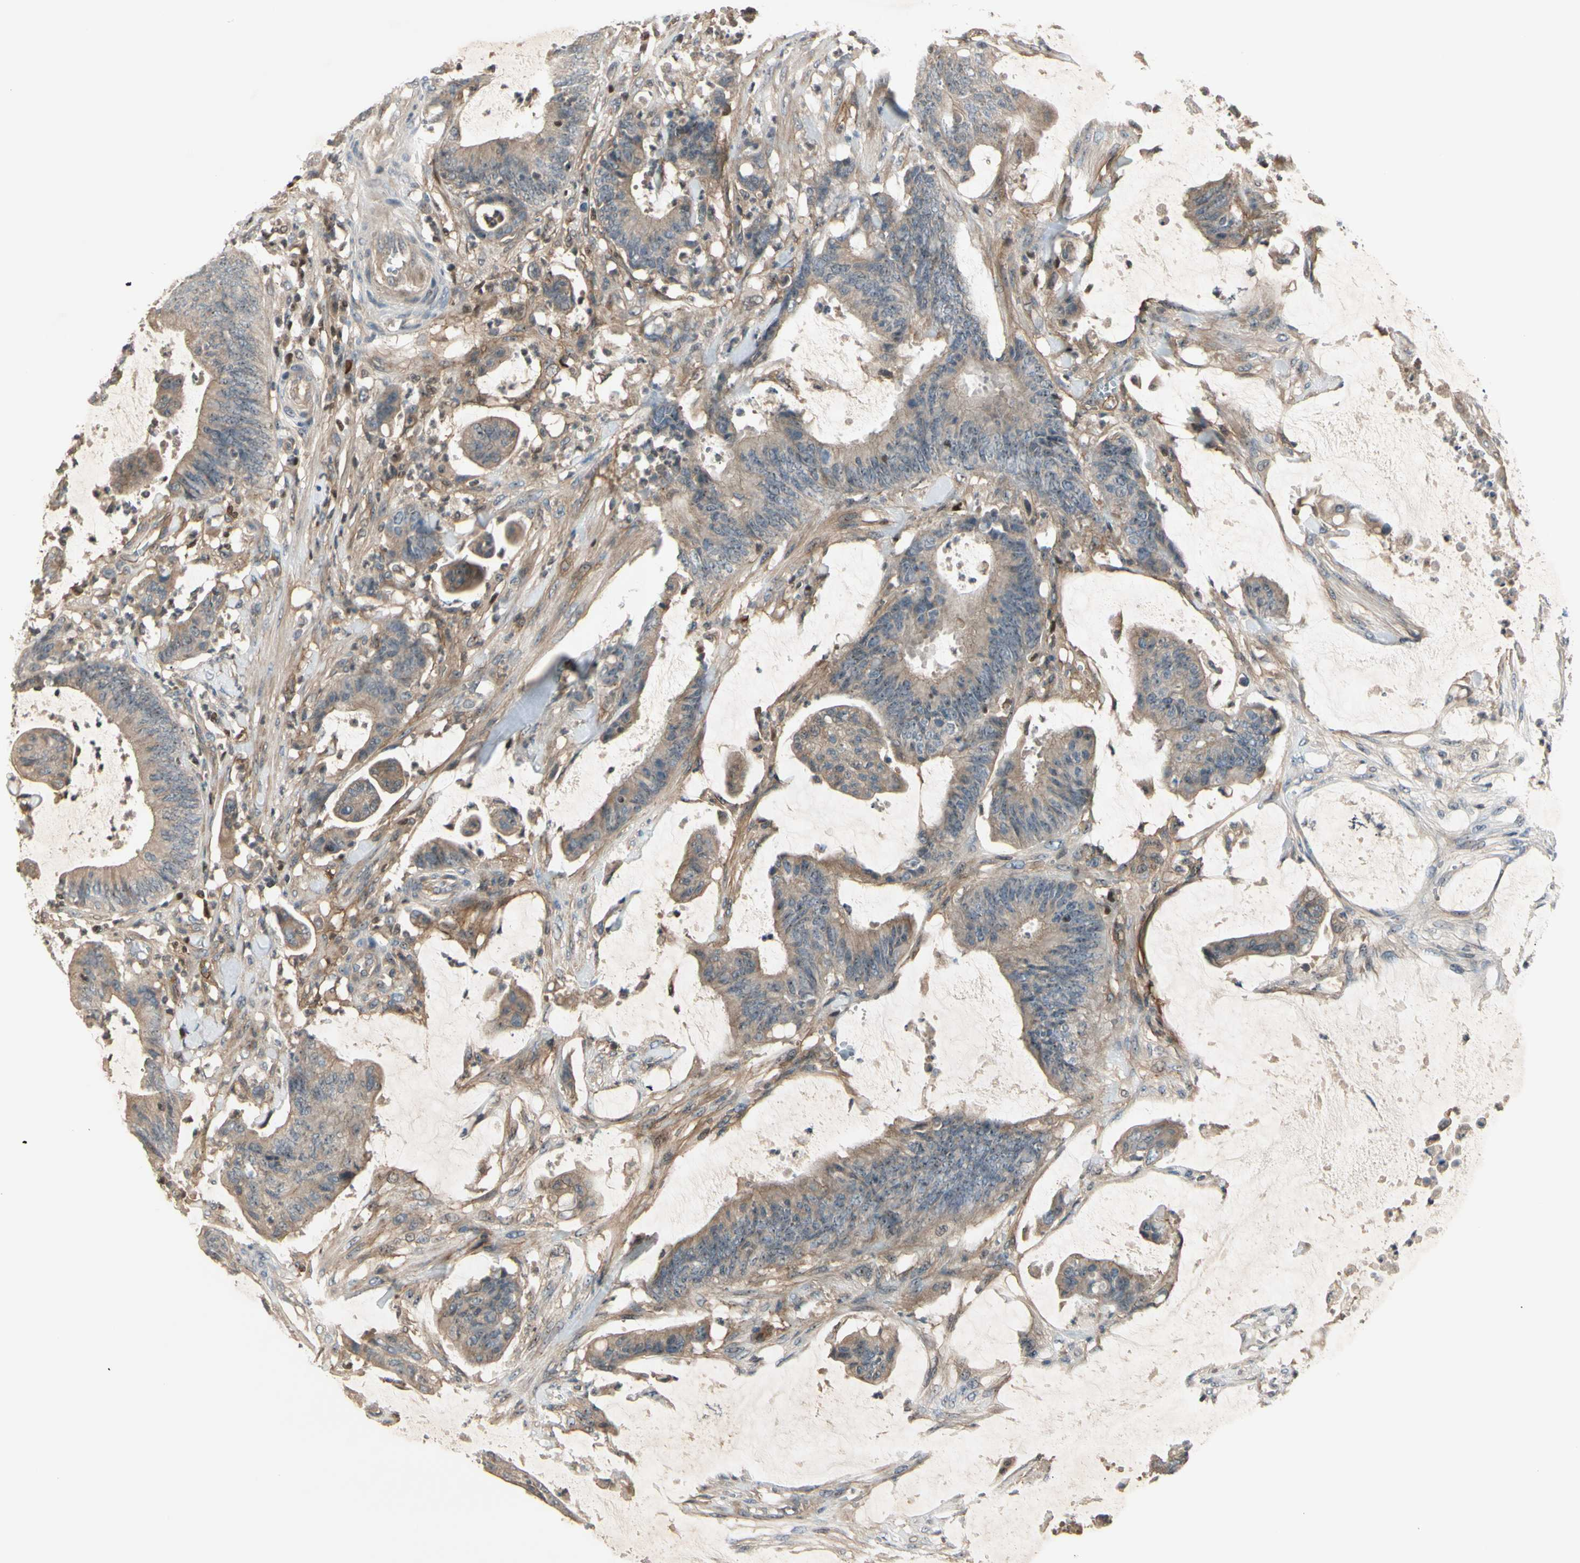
{"staining": {"intensity": "weak", "quantity": ">75%", "location": "cytoplasmic/membranous"}, "tissue": "colorectal cancer", "cell_type": "Tumor cells", "image_type": "cancer", "snomed": [{"axis": "morphology", "description": "Adenocarcinoma, NOS"}, {"axis": "topography", "description": "Rectum"}], "caption": "This histopathology image demonstrates colorectal adenocarcinoma stained with immunohistochemistry to label a protein in brown. The cytoplasmic/membranous of tumor cells show weak positivity for the protein. Nuclei are counter-stained blue.", "gene": "NFYA", "patient": {"sex": "female", "age": 66}}